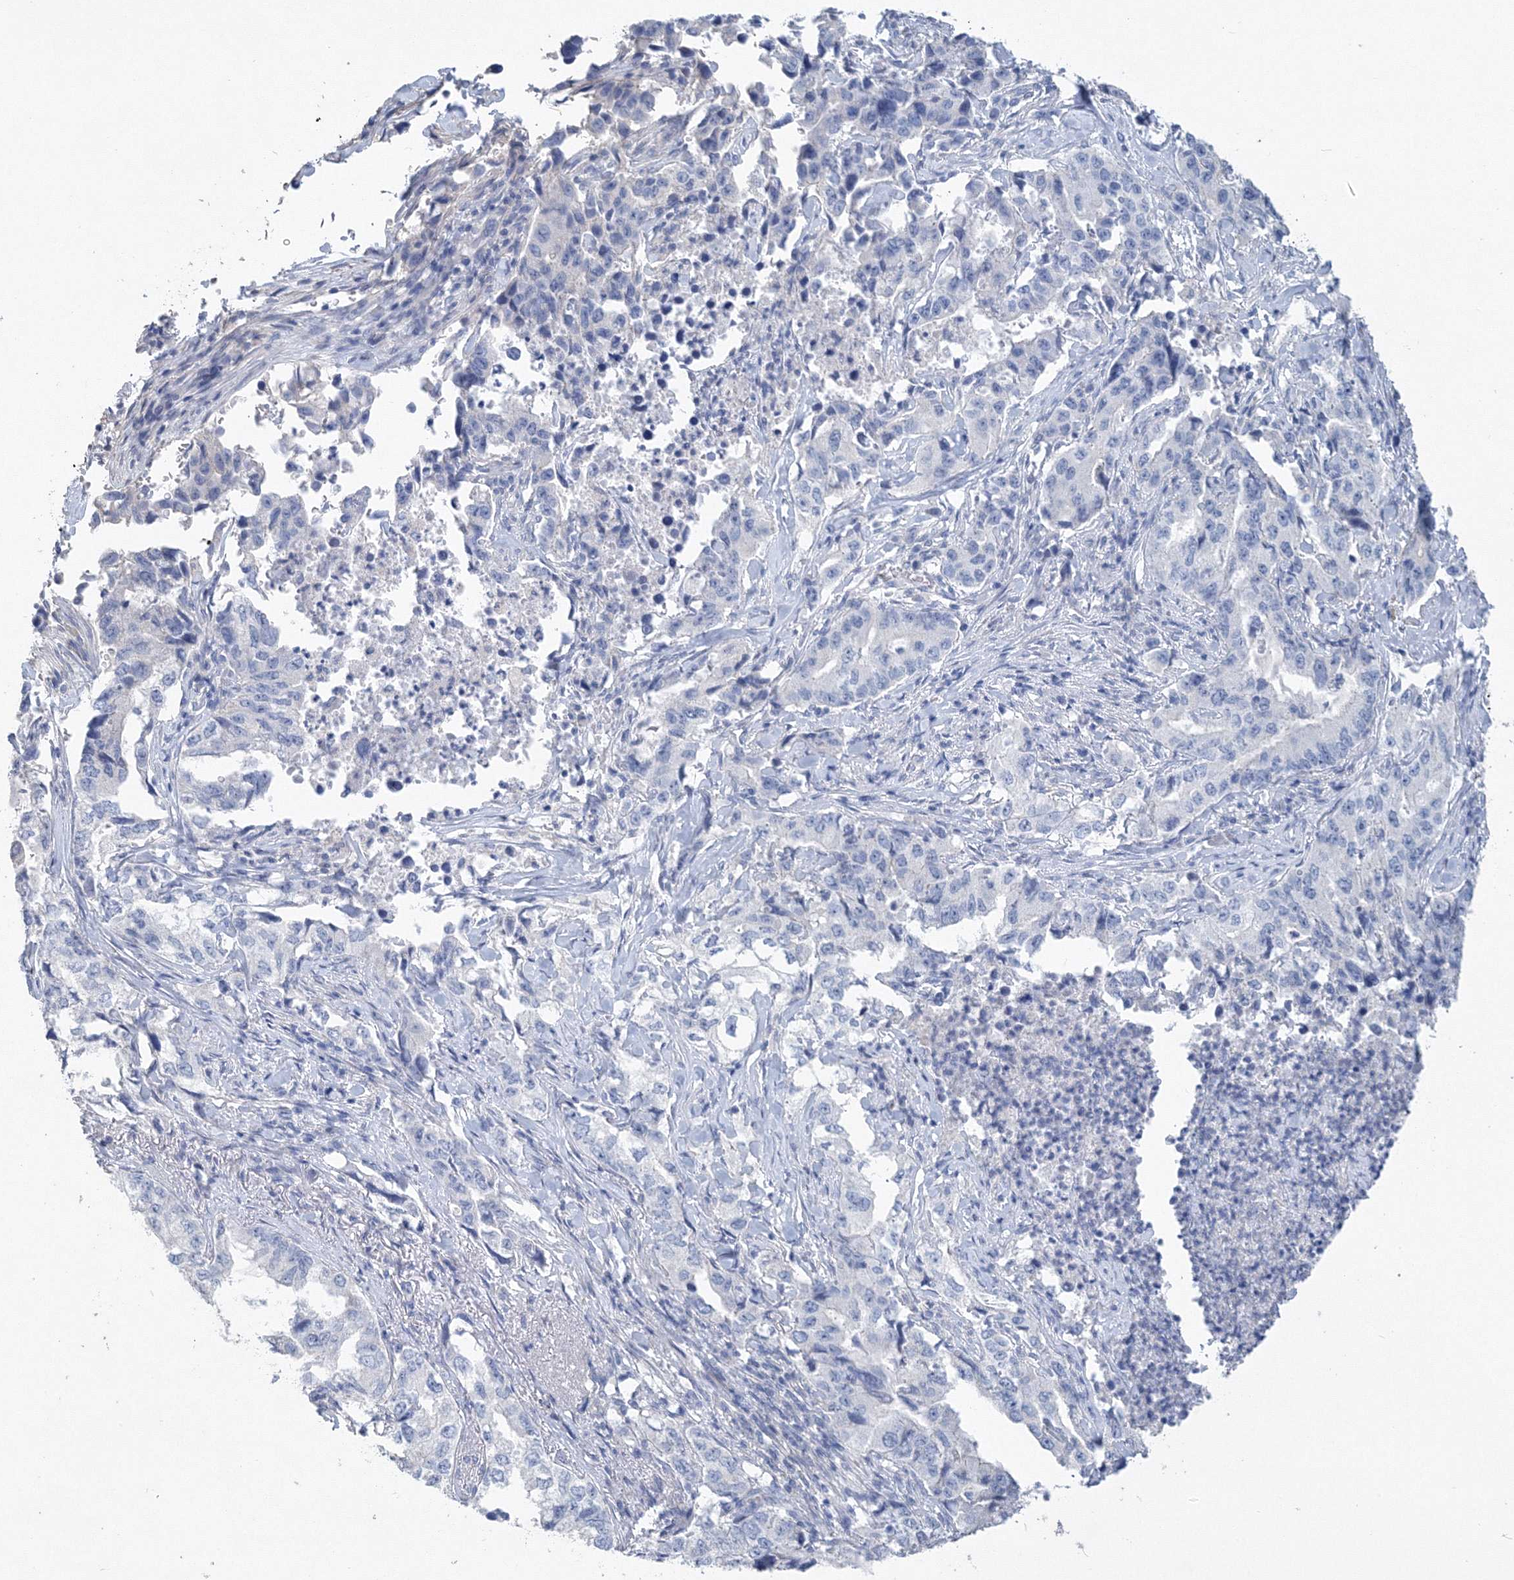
{"staining": {"intensity": "negative", "quantity": "none", "location": "none"}, "tissue": "lung cancer", "cell_type": "Tumor cells", "image_type": "cancer", "snomed": [{"axis": "morphology", "description": "Adenocarcinoma, NOS"}, {"axis": "topography", "description": "Lung"}], "caption": "IHC image of neoplastic tissue: lung cancer (adenocarcinoma) stained with DAB (3,3'-diaminobenzidine) exhibits no significant protein expression in tumor cells.", "gene": "OSBPL6", "patient": {"sex": "female", "age": 51}}